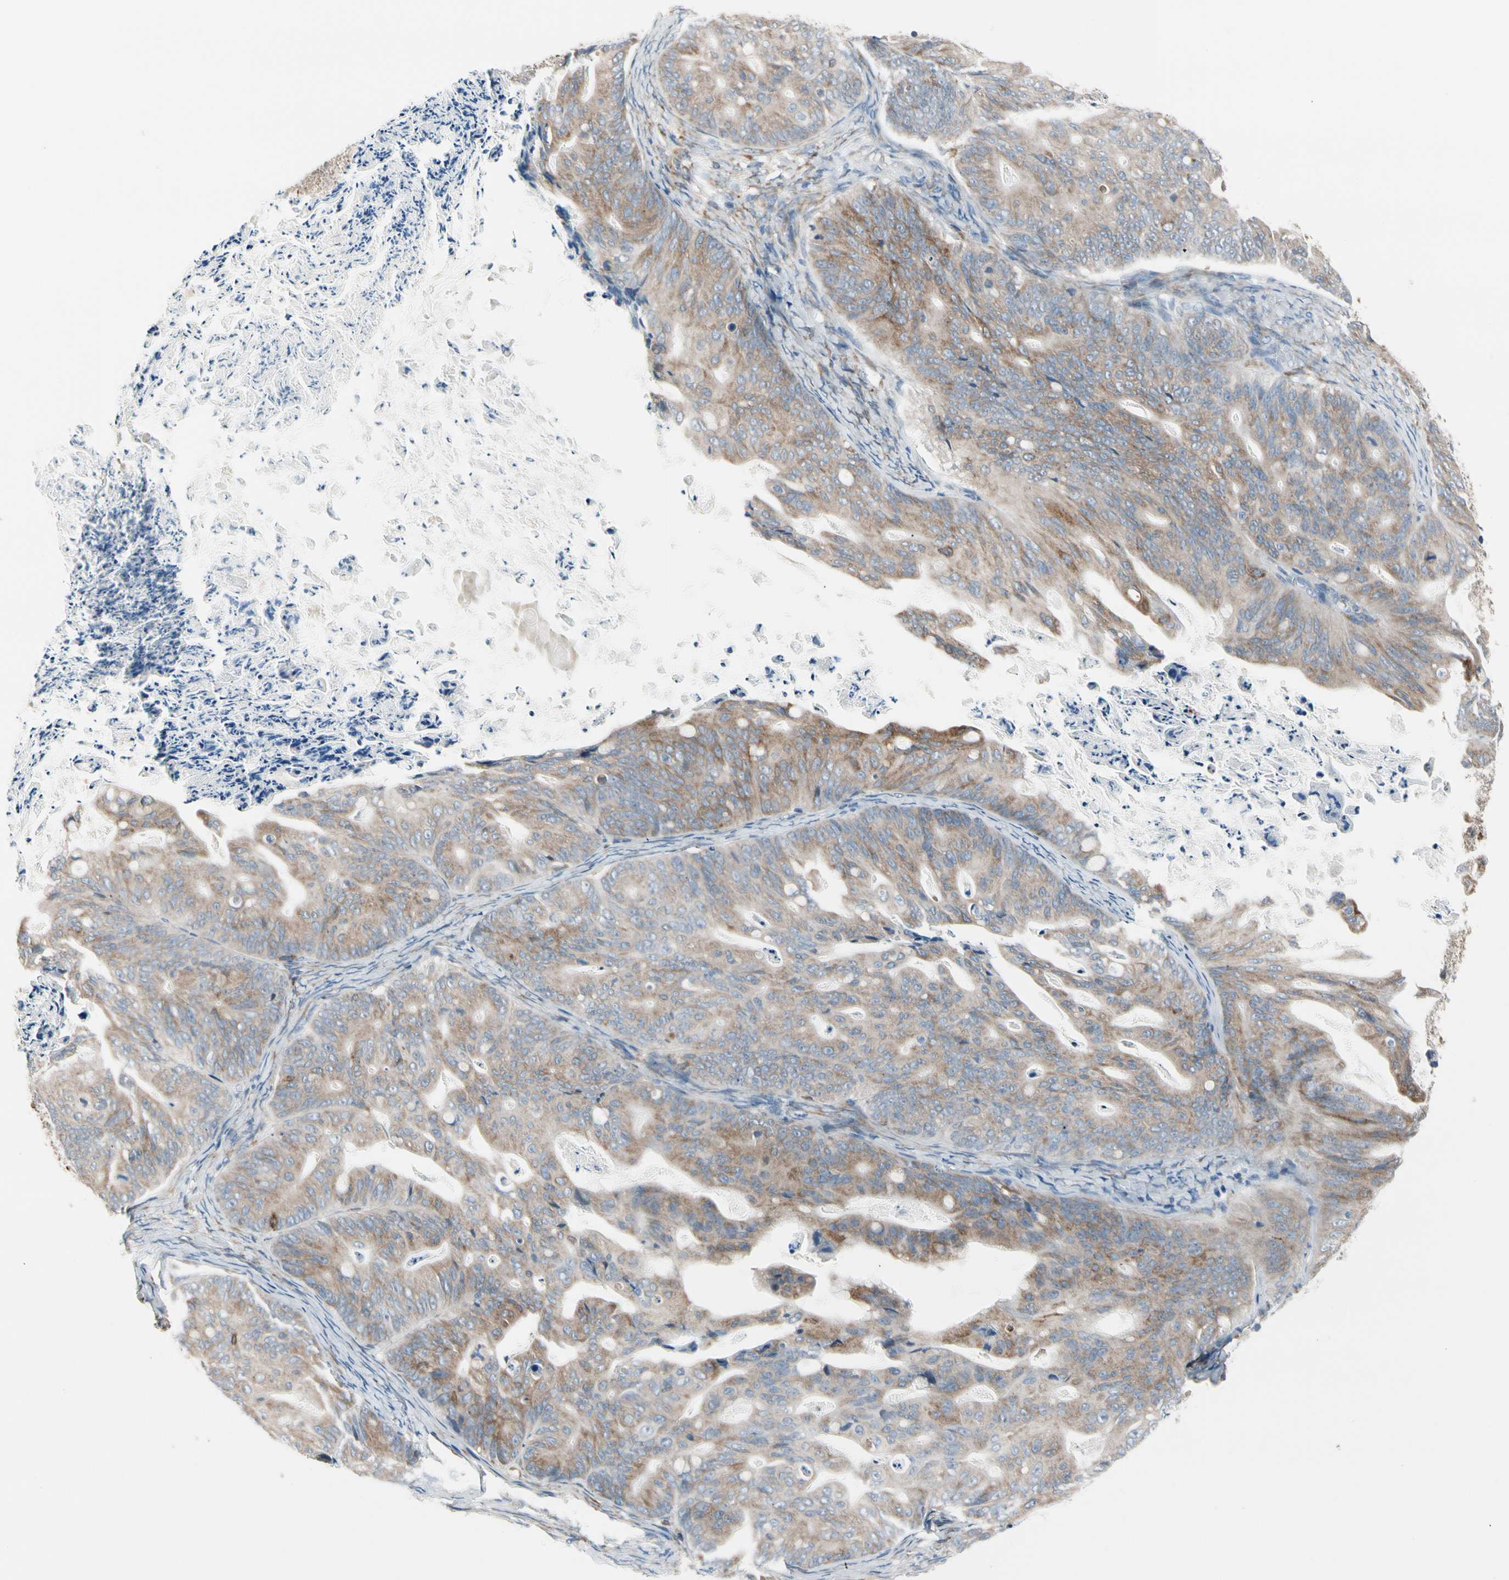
{"staining": {"intensity": "moderate", "quantity": ">75%", "location": "cytoplasmic/membranous"}, "tissue": "ovarian cancer", "cell_type": "Tumor cells", "image_type": "cancer", "snomed": [{"axis": "morphology", "description": "Cystadenocarcinoma, mucinous, NOS"}, {"axis": "topography", "description": "Ovary"}], "caption": "Immunohistochemistry (IHC) of human ovarian mucinous cystadenocarcinoma shows medium levels of moderate cytoplasmic/membranous staining in approximately >75% of tumor cells.", "gene": "LRPAP1", "patient": {"sex": "female", "age": 37}}